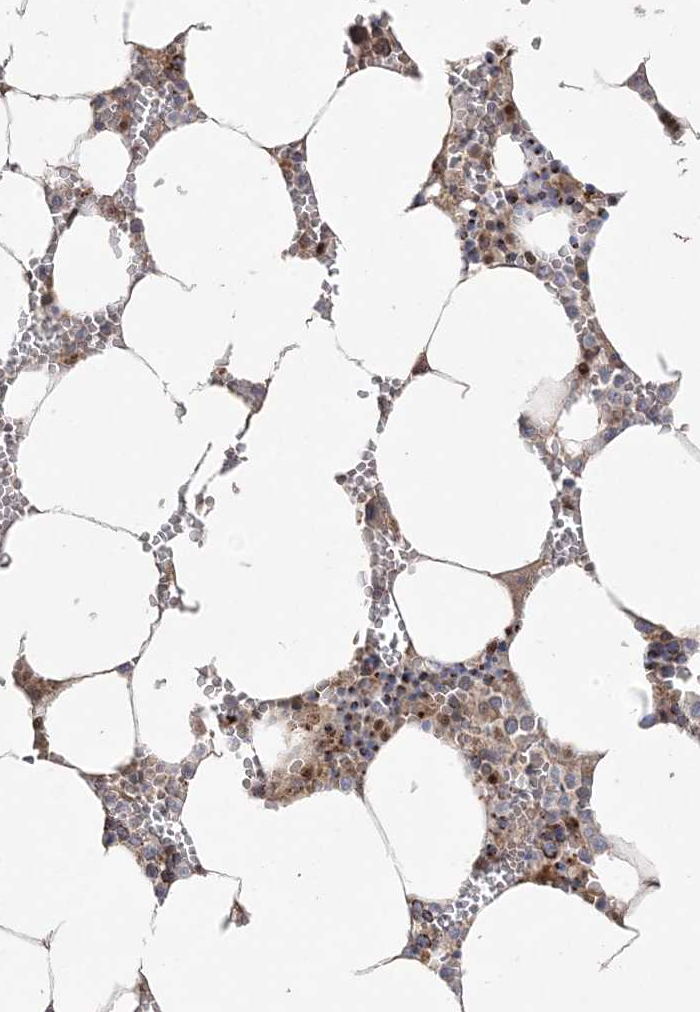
{"staining": {"intensity": "moderate", "quantity": "25%-75%", "location": "cytoplasmic/membranous"}, "tissue": "bone marrow", "cell_type": "Hematopoietic cells", "image_type": "normal", "snomed": [{"axis": "morphology", "description": "Normal tissue, NOS"}, {"axis": "topography", "description": "Bone marrow"}], "caption": "Moderate cytoplasmic/membranous positivity for a protein is appreciated in approximately 25%-75% of hematopoietic cells of normal bone marrow using immunohistochemistry (IHC).", "gene": "PPOX", "patient": {"sex": "male", "age": 70}}